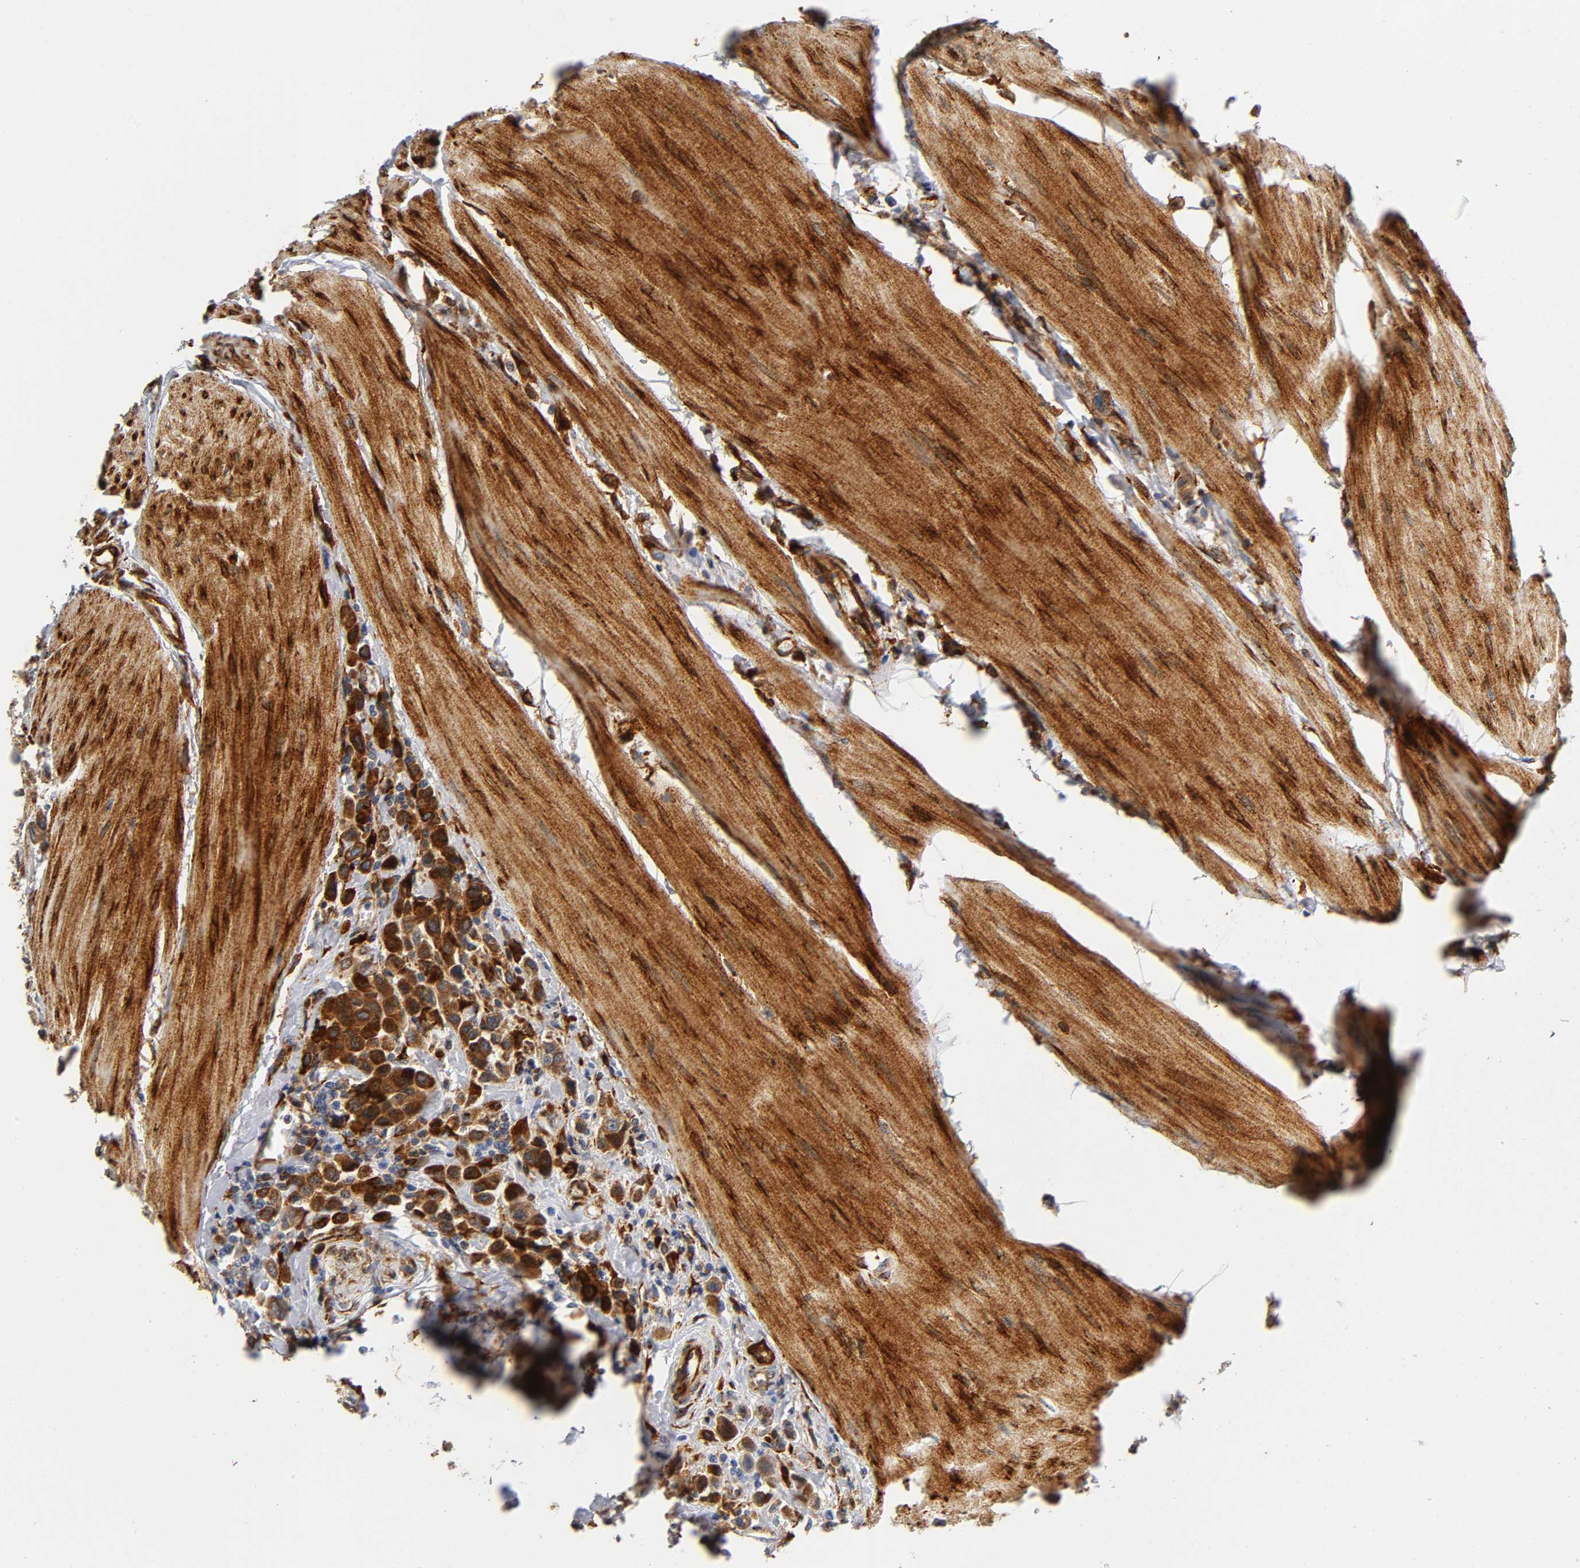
{"staining": {"intensity": "strong", "quantity": ">75%", "location": "cytoplasmic/membranous"}, "tissue": "urothelial cancer", "cell_type": "Tumor cells", "image_type": "cancer", "snomed": [{"axis": "morphology", "description": "Urothelial carcinoma, High grade"}, {"axis": "topography", "description": "Urinary bladder"}], "caption": "Protein expression analysis of human urothelial carcinoma (high-grade) reveals strong cytoplasmic/membranous positivity in about >75% of tumor cells.", "gene": "SOS2", "patient": {"sex": "male", "age": 50}}